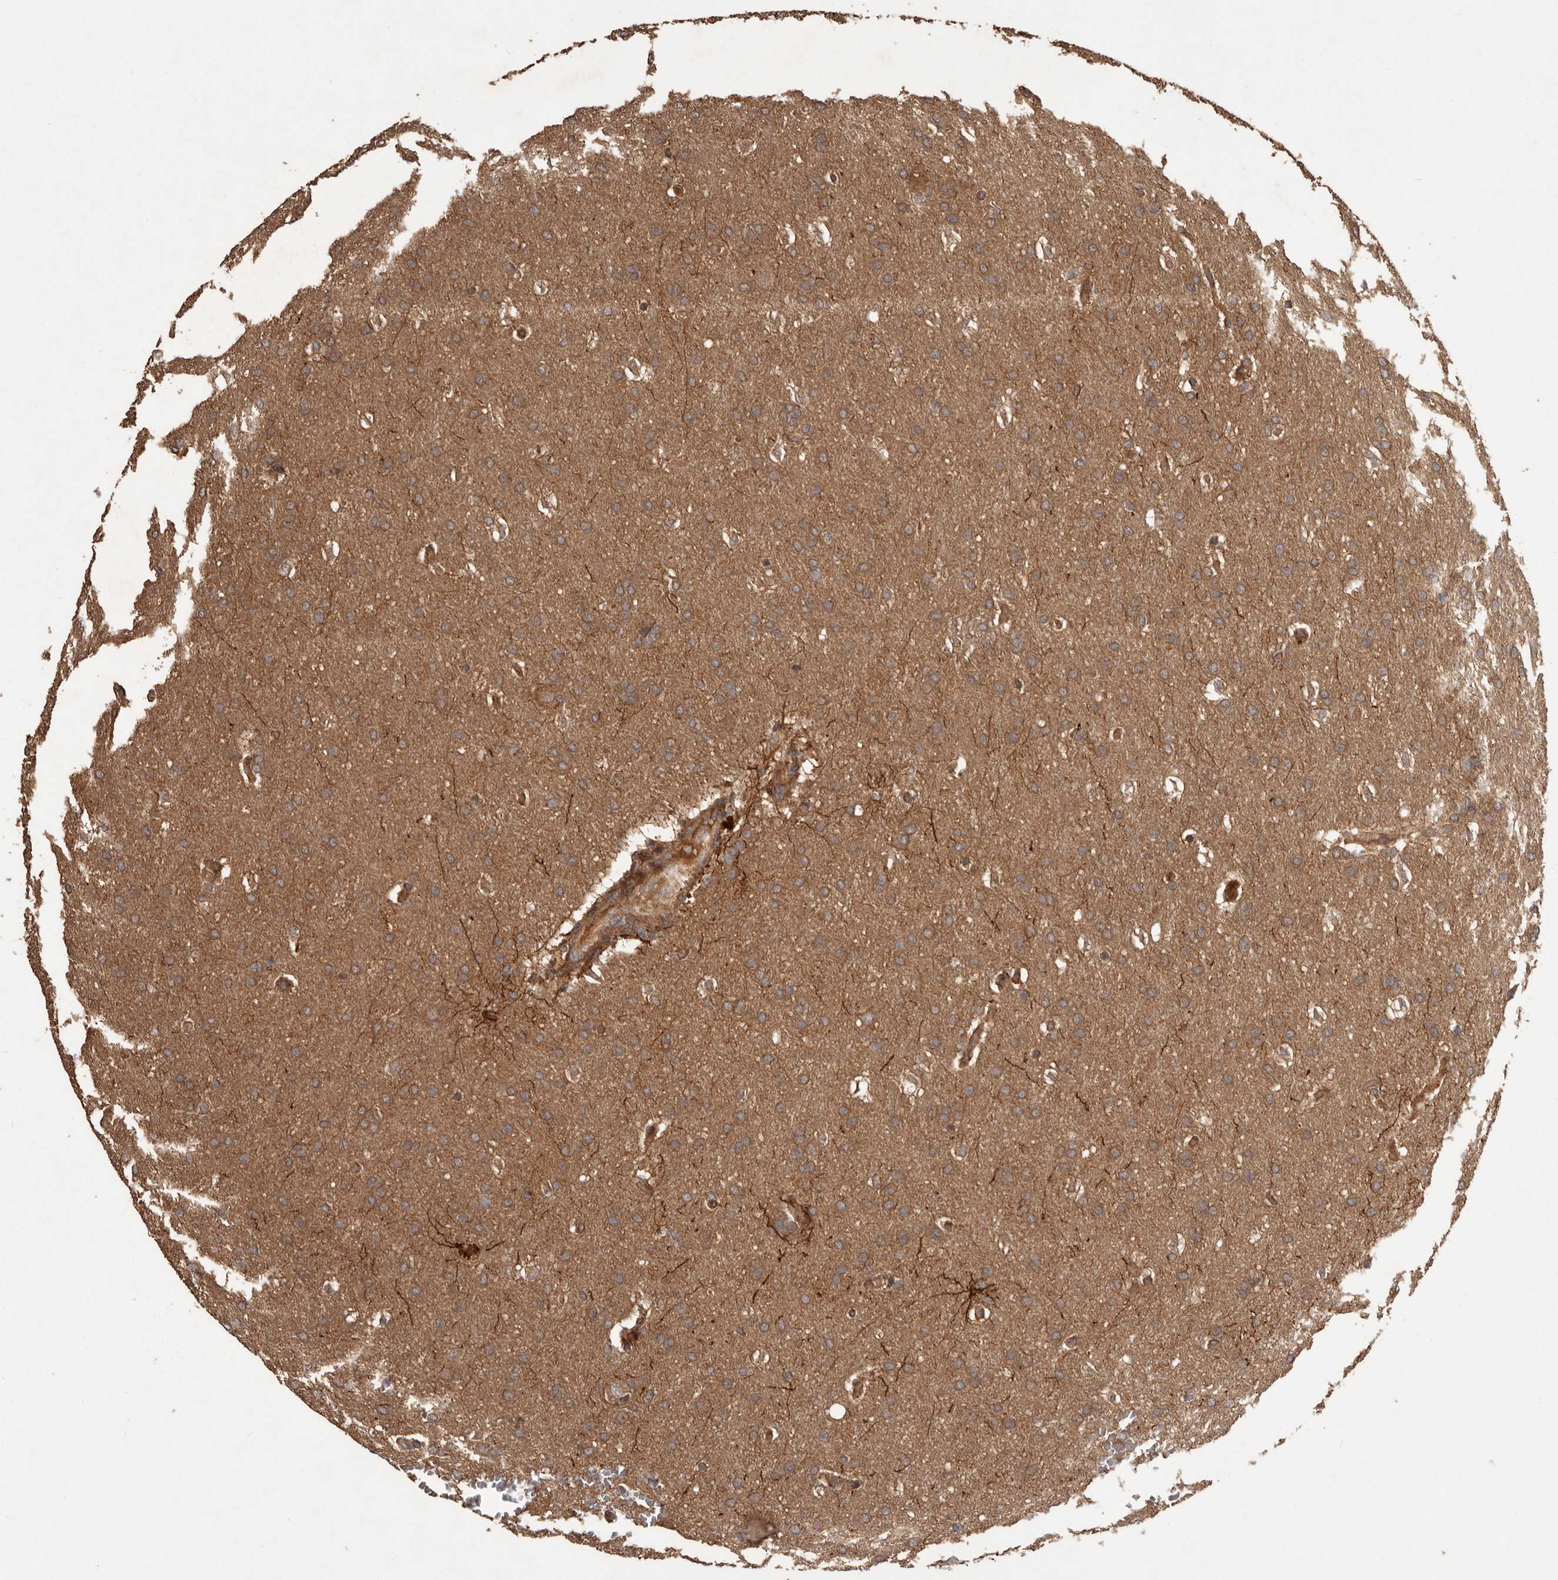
{"staining": {"intensity": "moderate", "quantity": ">75%", "location": "cytoplasmic/membranous"}, "tissue": "glioma", "cell_type": "Tumor cells", "image_type": "cancer", "snomed": [{"axis": "morphology", "description": "Glioma, malignant, Low grade"}, {"axis": "topography", "description": "Brain"}], "caption": "DAB (3,3'-diaminobenzidine) immunohistochemical staining of human low-grade glioma (malignant) exhibits moderate cytoplasmic/membranous protein staining in approximately >75% of tumor cells. (IHC, brightfield microscopy, high magnification).", "gene": "SLC22A3", "patient": {"sex": "female", "age": 37}}